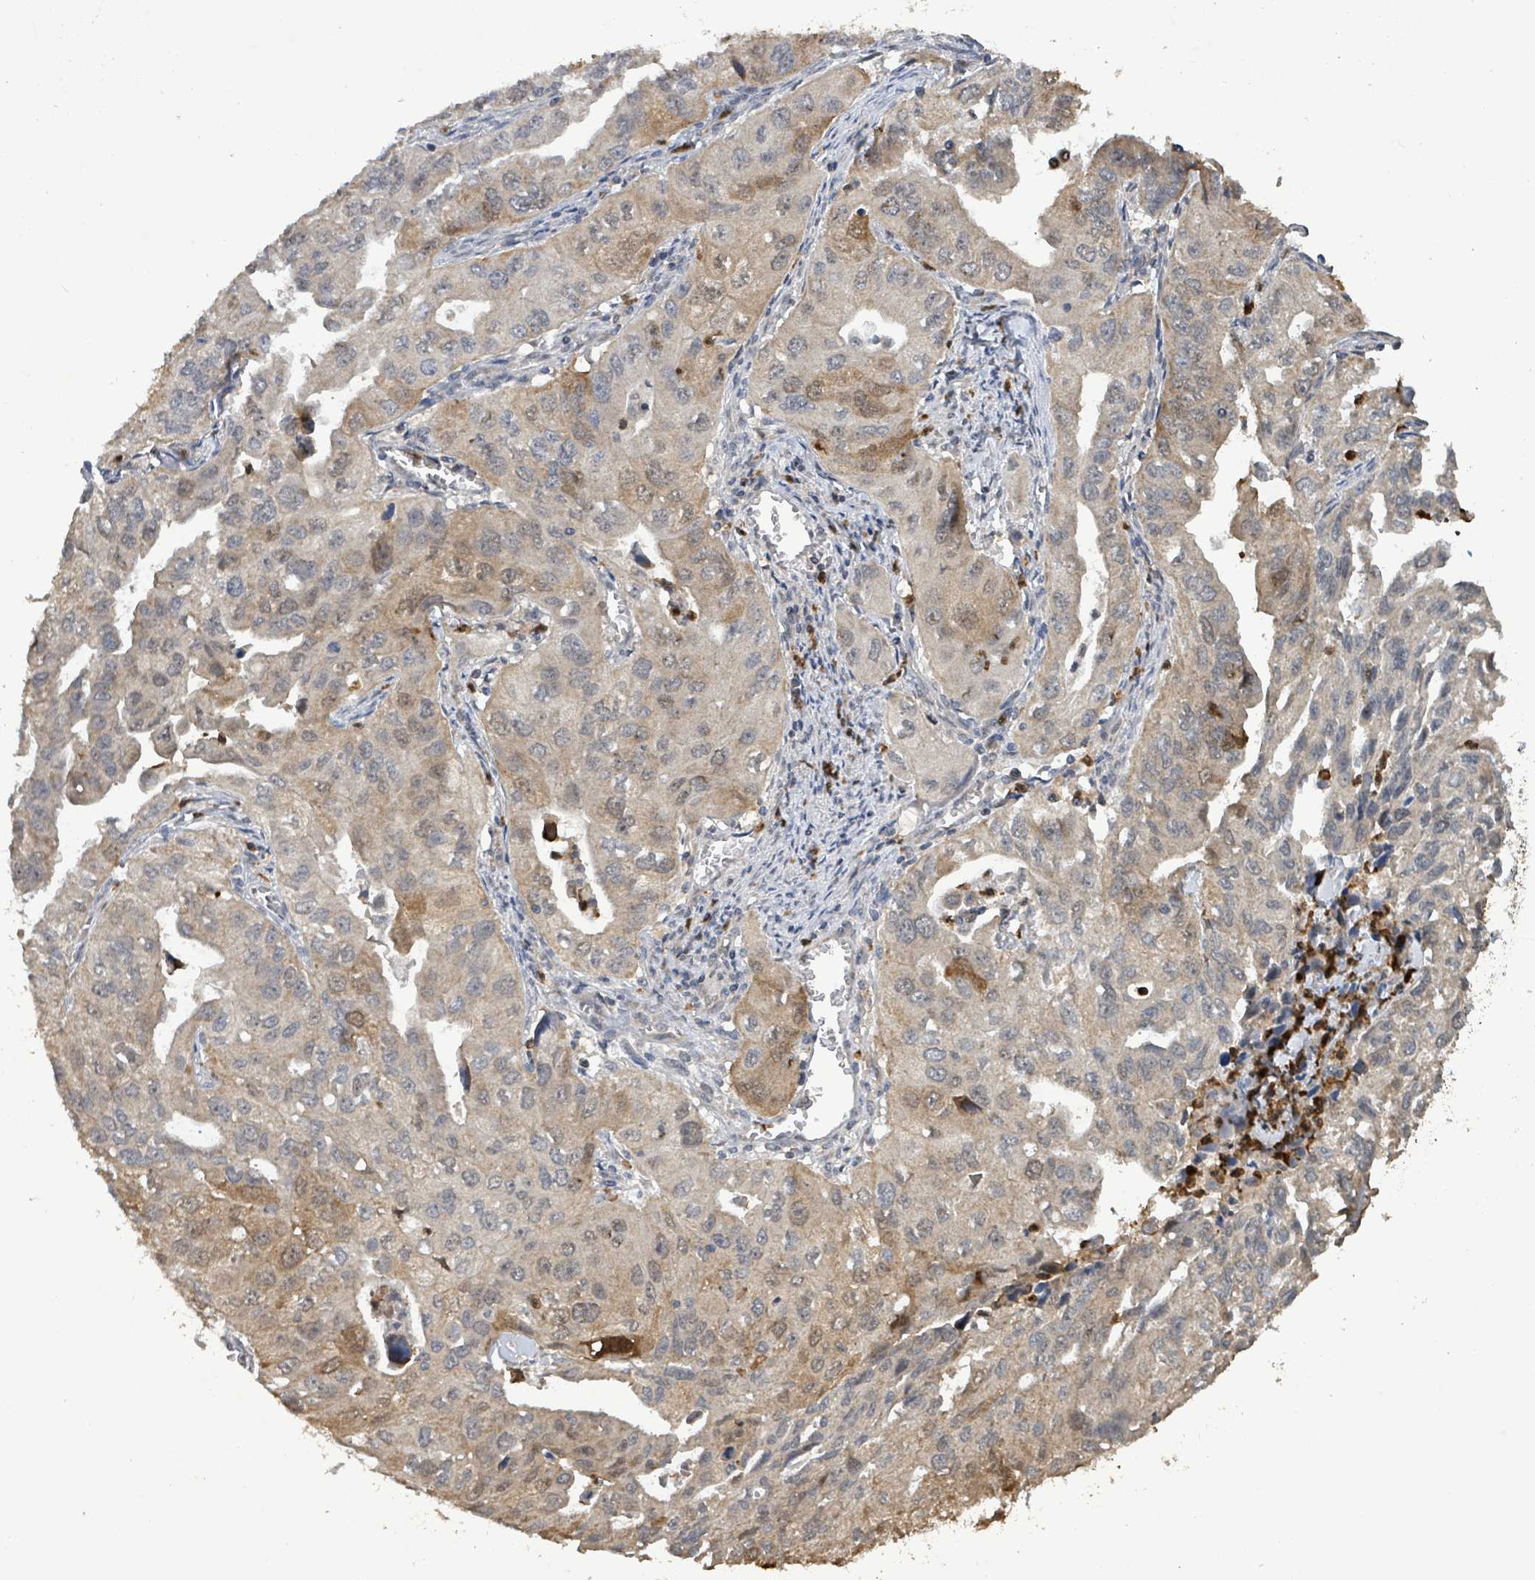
{"staining": {"intensity": "moderate", "quantity": "<25%", "location": "cytoplasmic/membranous"}, "tissue": "lung cancer", "cell_type": "Tumor cells", "image_type": "cancer", "snomed": [{"axis": "morphology", "description": "Adenocarcinoma, NOS"}, {"axis": "topography", "description": "Lung"}], "caption": "Brown immunohistochemical staining in human lung cancer demonstrates moderate cytoplasmic/membranous positivity in approximately <25% of tumor cells.", "gene": "COQ6", "patient": {"sex": "male", "age": 48}}